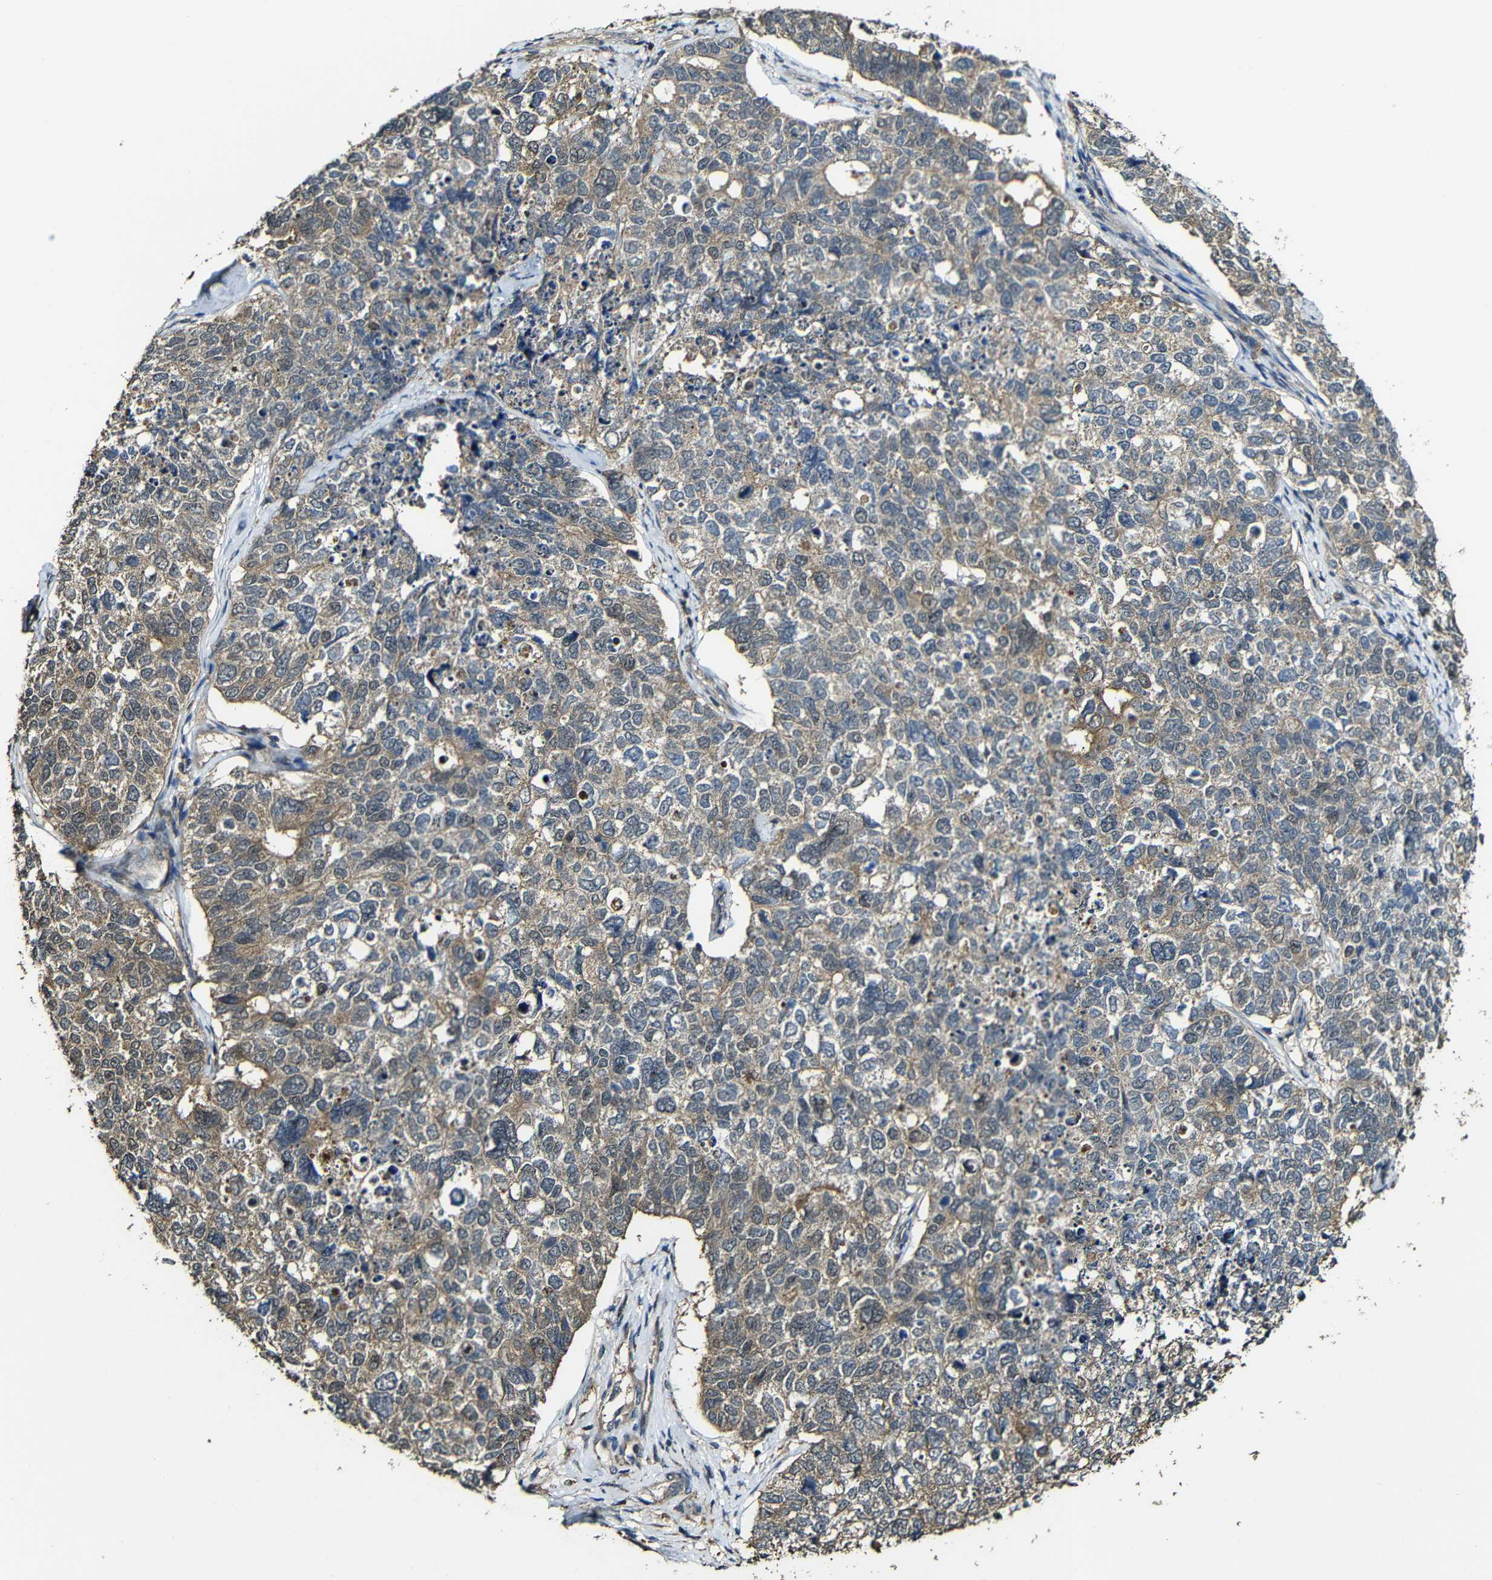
{"staining": {"intensity": "moderate", "quantity": ">75%", "location": "cytoplasmic/membranous"}, "tissue": "cervical cancer", "cell_type": "Tumor cells", "image_type": "cancer", "snomed": [{"axis": "morphology", "description": "Squamous cell carcinoma, NOS"}, {"axis": "topography", "description": "Cervix"}], "caption": "Immunohistochemical staining of cervical cancer (squamous cell carcinoma) demonstrates medium levels of moderate cytoplasmic/membranous staining in about >75% of tumor cells.", "gene": "CASP8", "patient": {"sex": "female", "age": 63}}